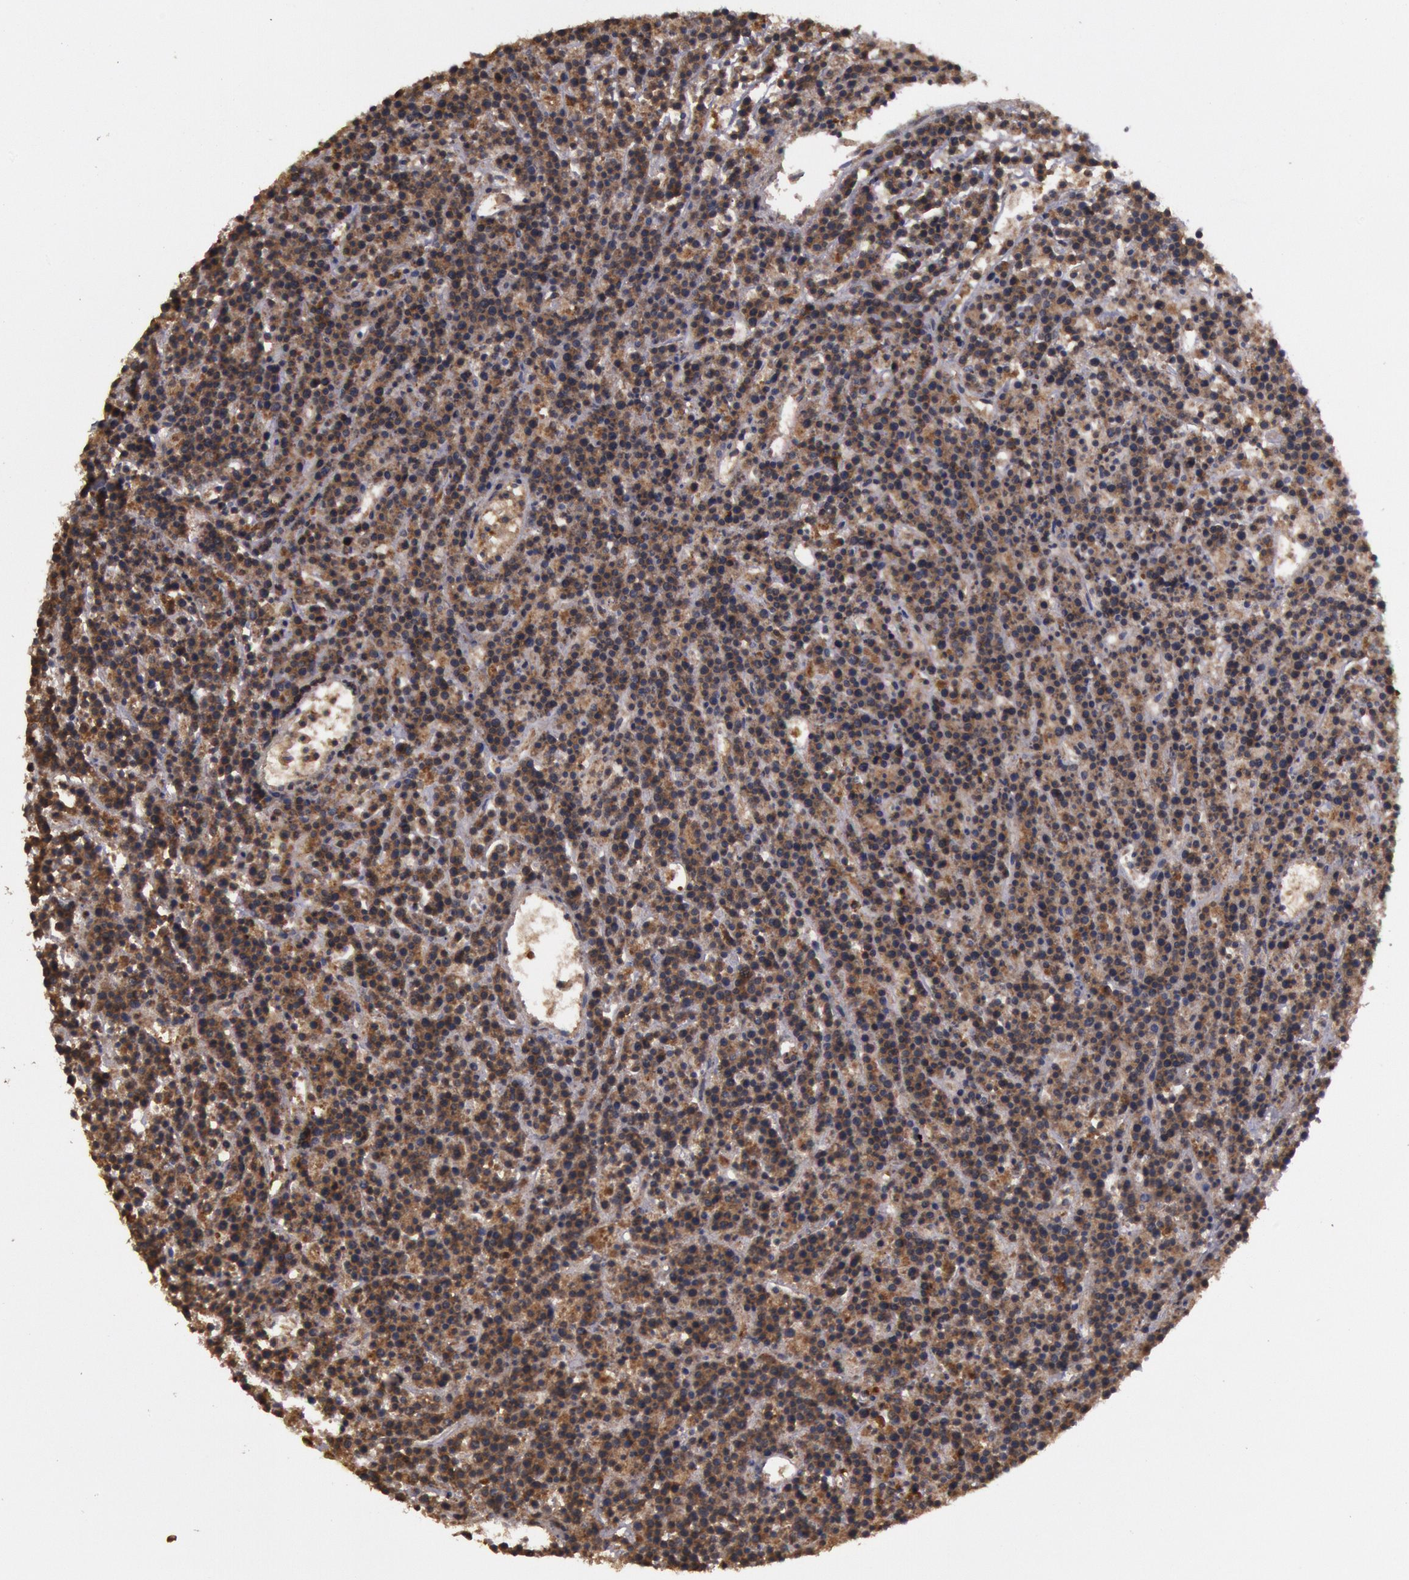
{"staining": {"intensity": "strong", "quantity": ">75%", "location": "cytoplasmic/membranous,nuclear"}, "tissue": "lymphoma", "cell_type": "Tumor cells", "image_type": "cancer", "snomed": [{"axis": "morphology", "description": "Malignant lymphoma, non-Hodgkin's type, High grade"}, {"axis": "topography", "description": "Ovary"}], "caption": "A histopathology image of human malignant lymphoma, non-Hodgkin's type (high-grade) stained for a protein reveals strong cytoplasmic/membranous and nuclear brown staining in tumor cells.", "gene": "USP14", "patient": {"sex": "female", "age": 56}}